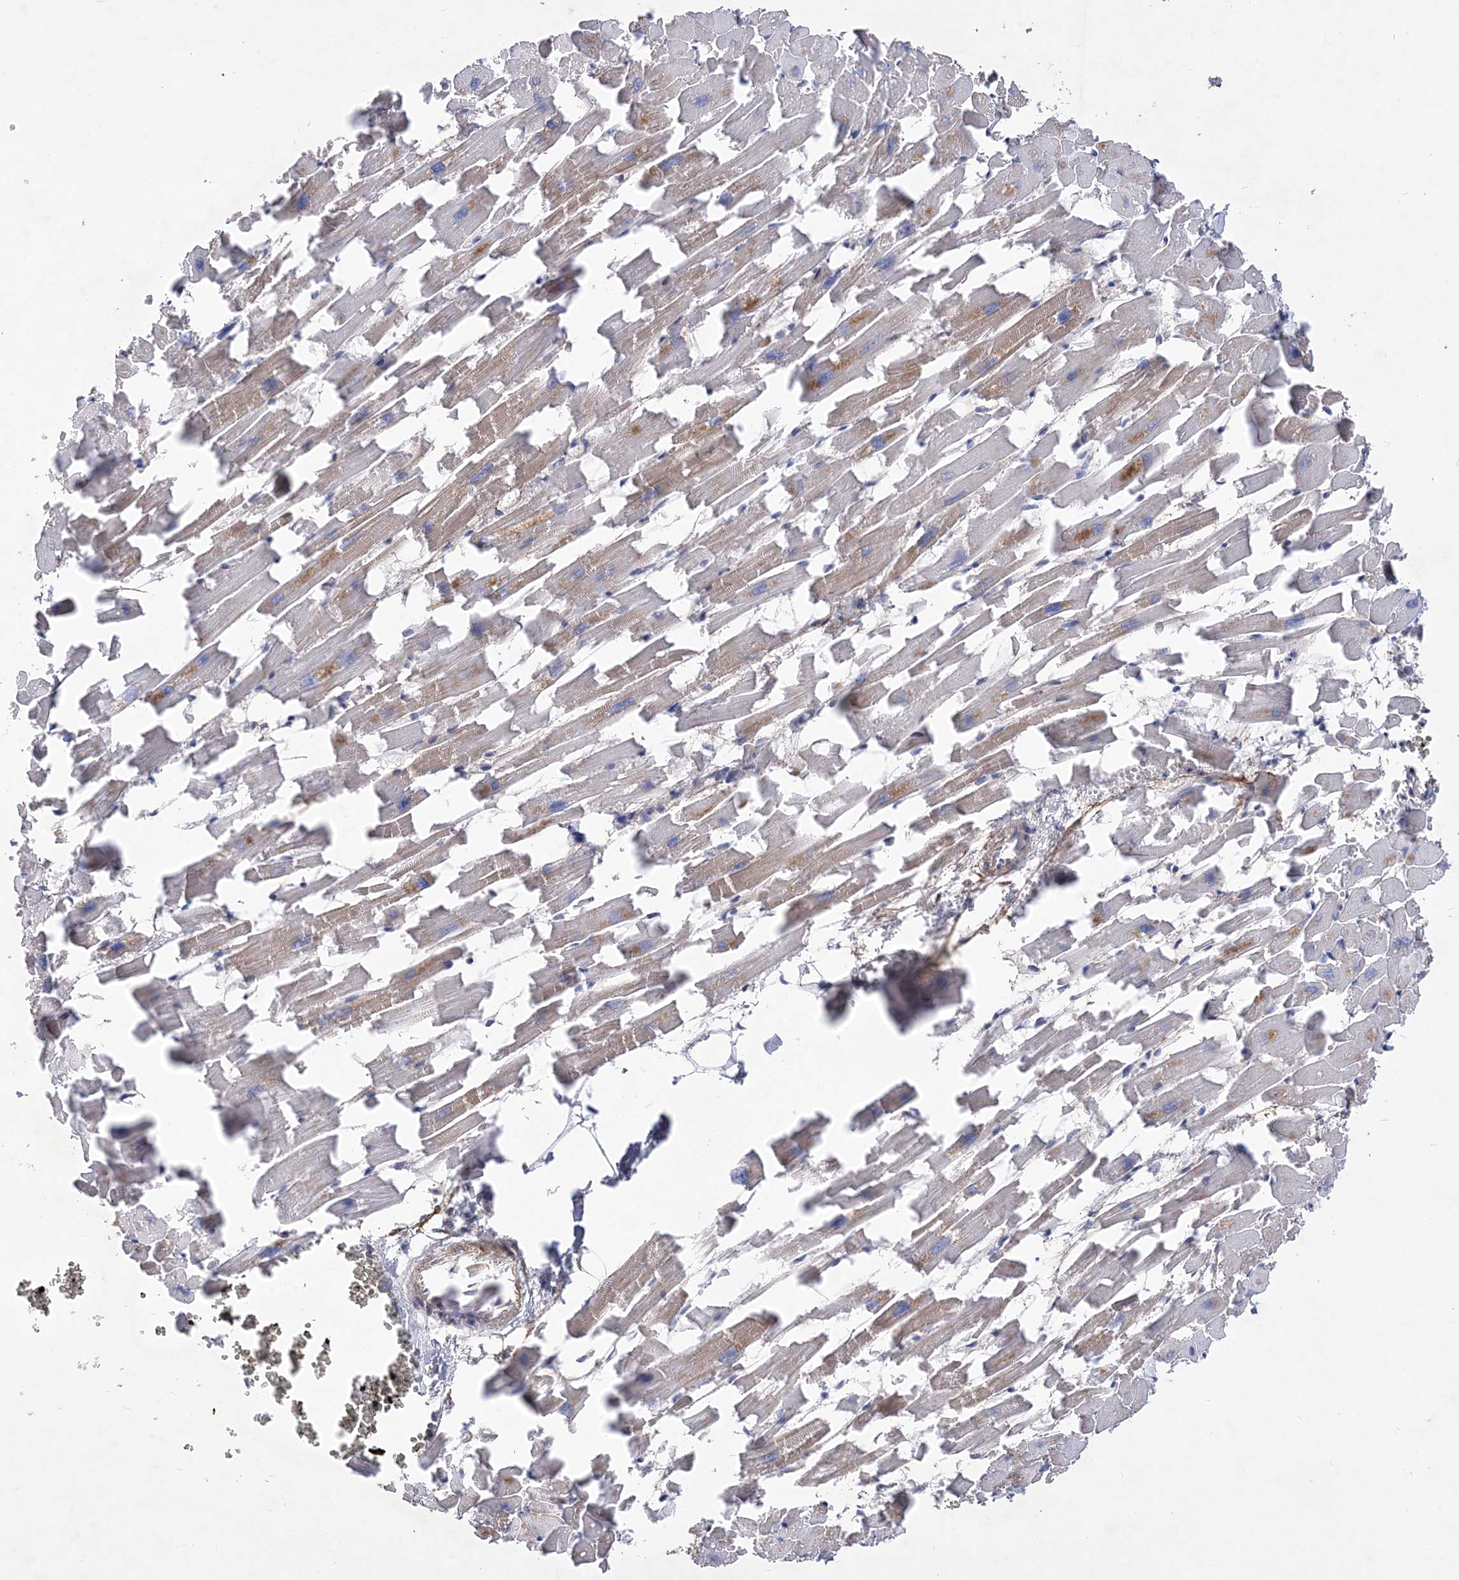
{"staining": {"intensity": "weak", "quantity": "25%-75%", "location": "cytoplasmic/membranous"}, "tissue": "heart muscle", "cell_type": "Cardiomyocytes", "image_type": "normal", "snomed": [{"axis": "morphology", "description": "Normal tissue, NOS"}, {"axis": "topography", "description": "Heart"}], "caption": "High-magnification brightfield microscopy of unremarkable heart muscle stained with DAB (brown) and counterstained with hematoxylin (blue). cardiomyocytes exhibit weak cytoplasmic/membranous staining is present in approximately25%-75% of cells.", "gene": "BOD1L1", "patient": {"sex": "female", "age": 64}}